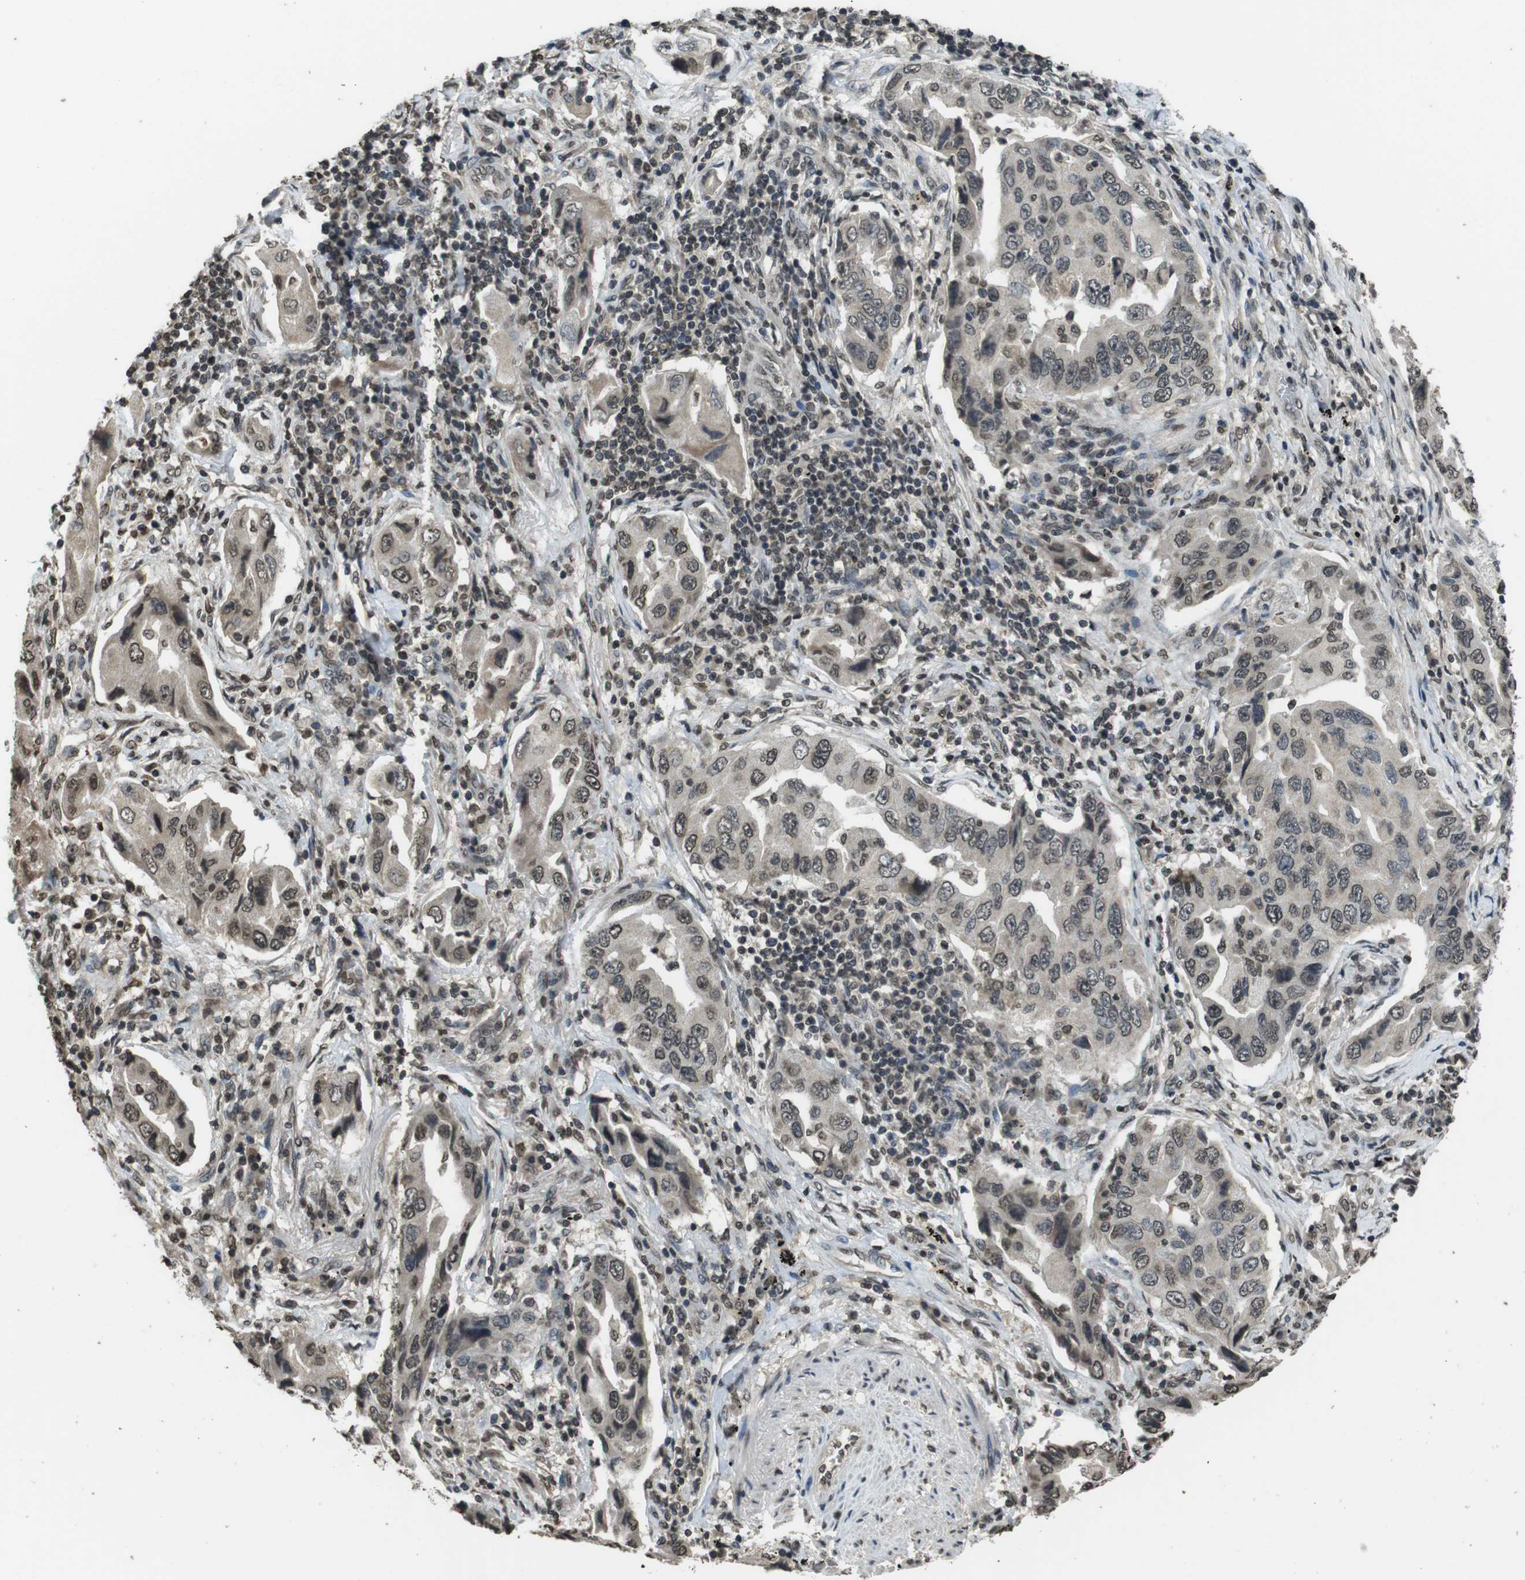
{"staining": {"intensity": "moderate", "quantity": ">75%", "location": "nuclear"}, "tissue": "lung cancer", "cell_type": "Tumor cells", "image_type": "cancer", "snomed": [{"axis": "morphology", "description": "Adenocarcinoma, NOS"}, {"axis": "topography", "description": "Lung"}], "caption": "DAB (3,3'-diaminobenzidine) immunohistochemical staining of human adenocarcinoma (lung) shows moderate nuclear protein positivity in about >75% of tumor cells.", "gene": "MAF", "patient": {"sex": "female", "age": 65}}